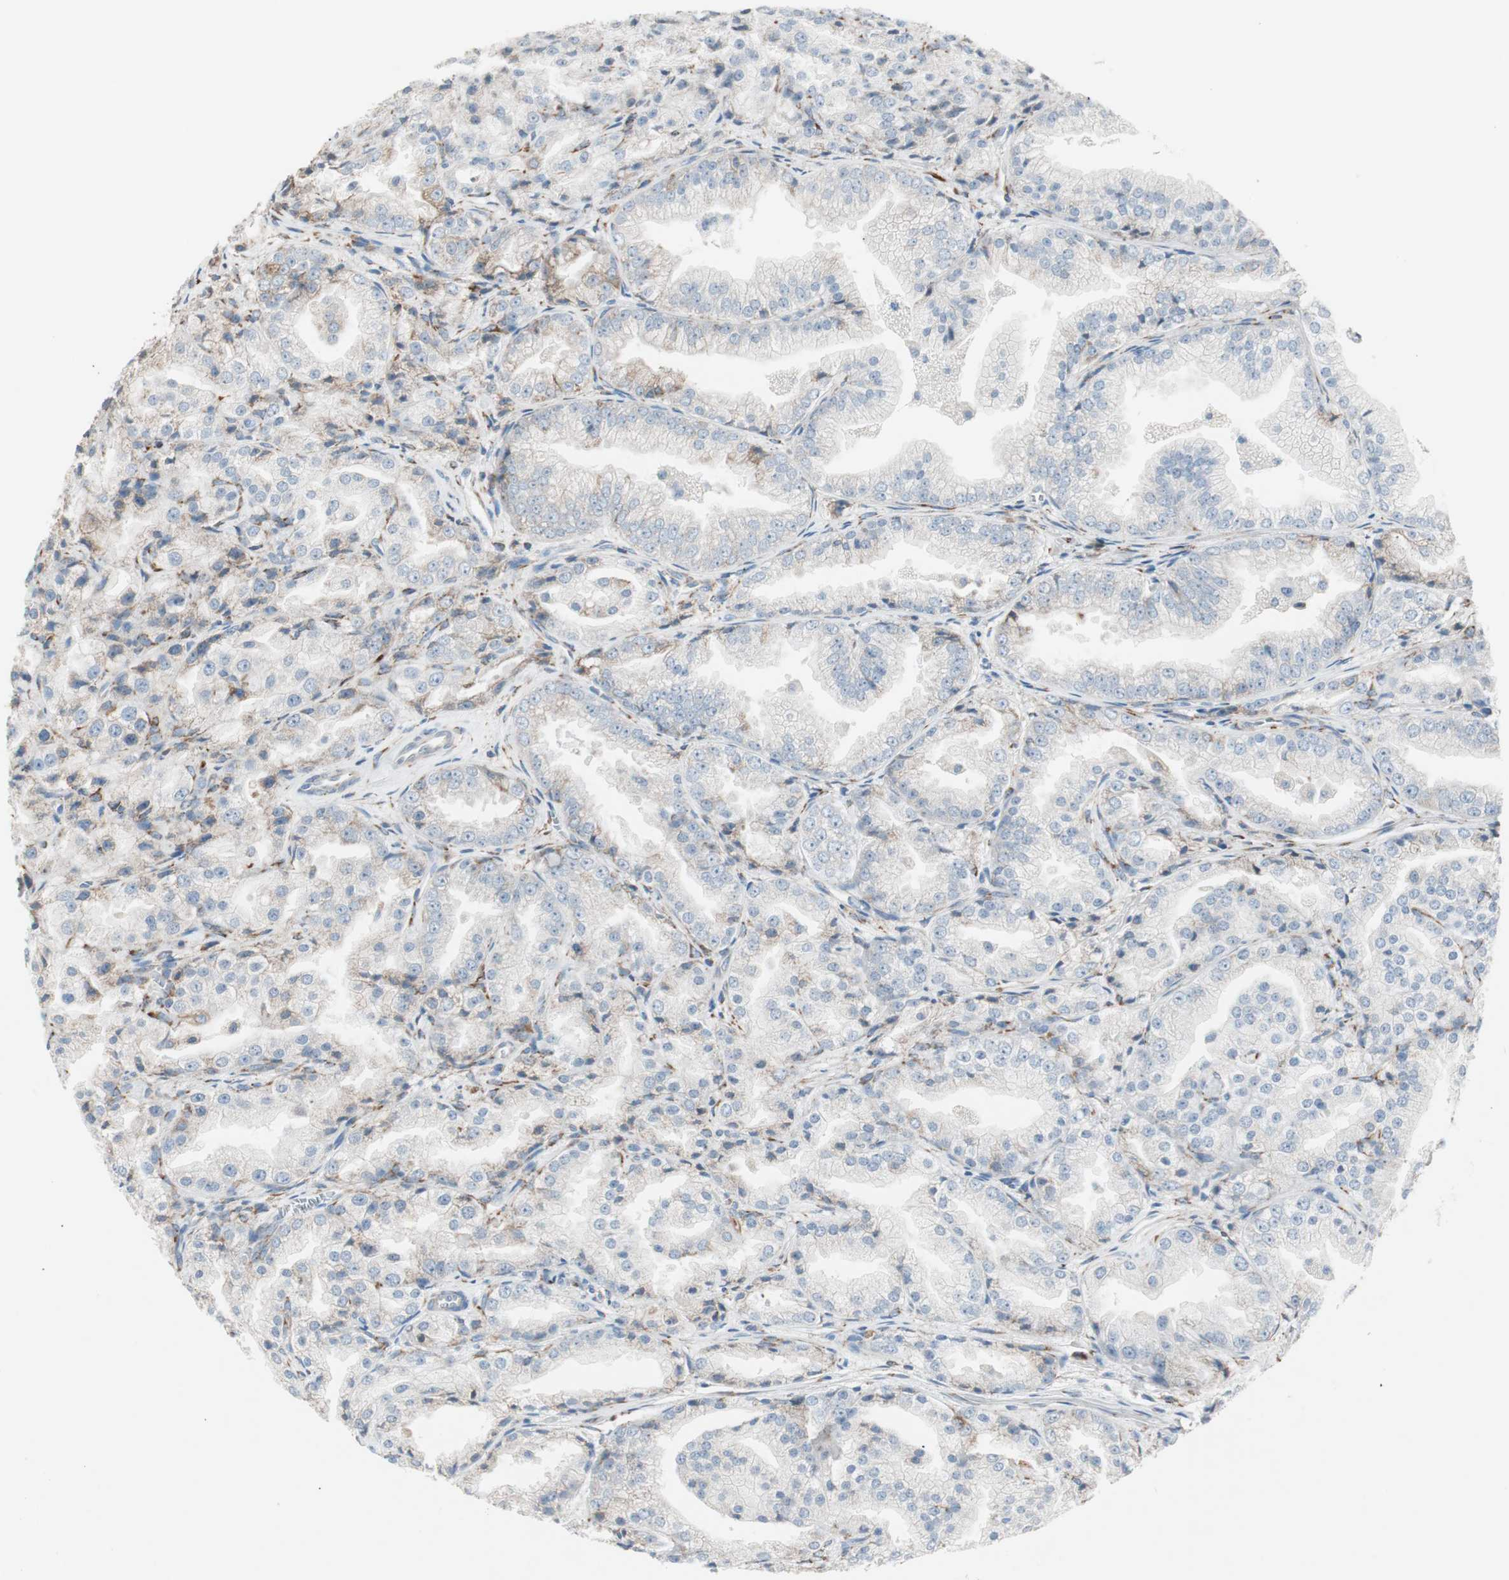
{"staining": {"intensity": "weak", "quantity": "<25%", "location": "cytoplasmic/membranous"}, "tissue": "prostate cancer", "cell_type": "Tumor cells", "image_type": "cancer", "snomed": [{"axis": "morphology", "description": "Adenocarcinoma, High grade"}, {"axis": "topography", "description": "Prostate"}], "caption": "Immunohistochemistry image of human prostate cancer (adenocarcinoma (high-grade)) stained for a protein (brown), which demonstrates no positivity in tumor cells.", "gene": "P4HTM", "patient": {"sex": "male", "age": 61}}